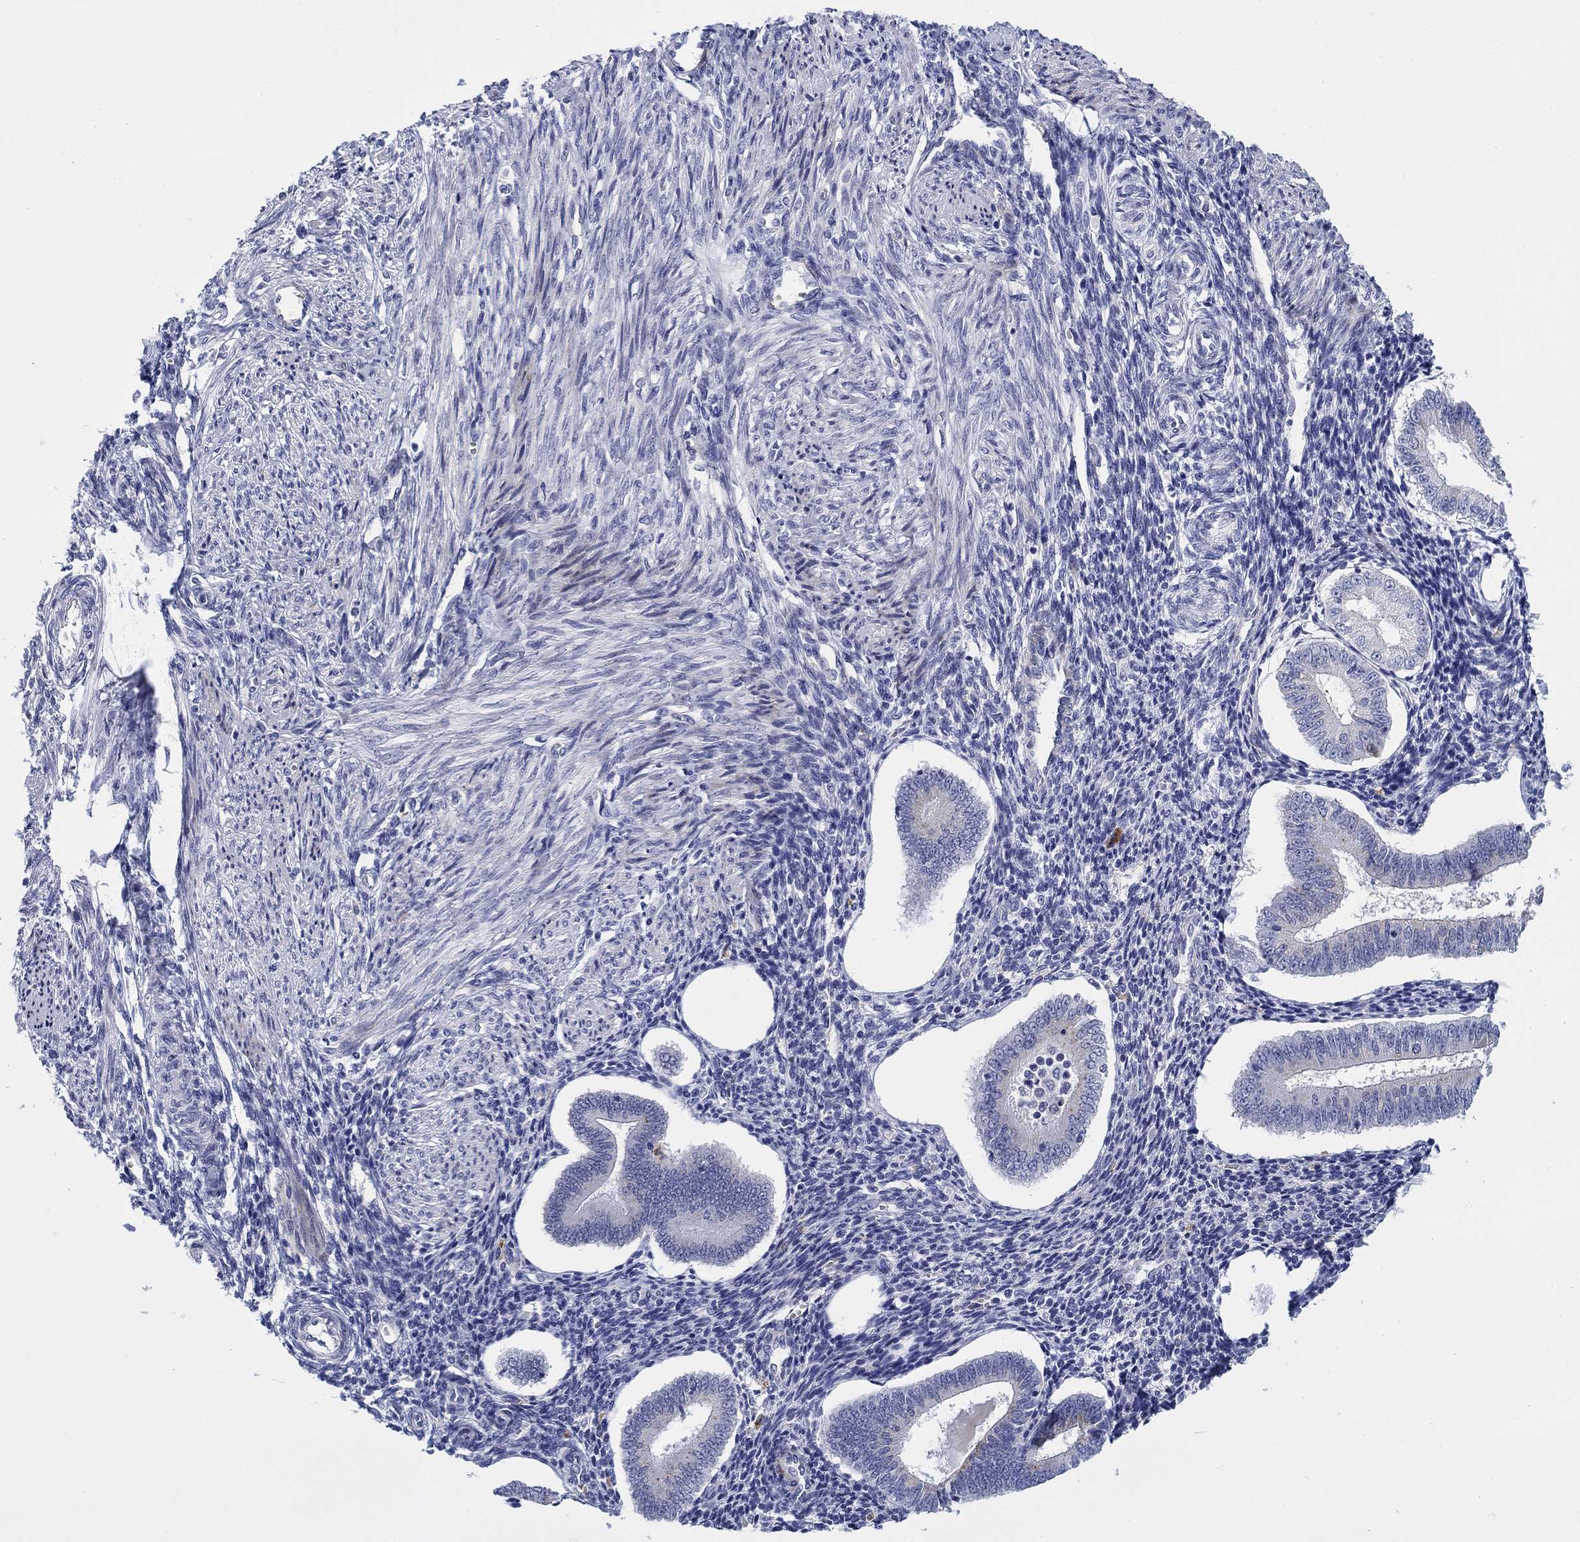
{"staining": {"intensity": "negative", "quantity": "none", "location": "none"}, "tissue": "endometrium", "cell_type": "Cells in endometrial stroma", "image_type": "normal", "snomed": [{"axis": "morphology", "description": "Normal tissue, NOS"}, {"axis": "topography", "description": "Endometrium"}], "caption": "Immunohistochemistry (IHC) micrograph of normal endometrium: human endometrium stained with DAB reveals no significant protein positivity in cells in endometrial stroma.", "gene": "SVEP1", "patient": {"sex": "female", "age": 40}}